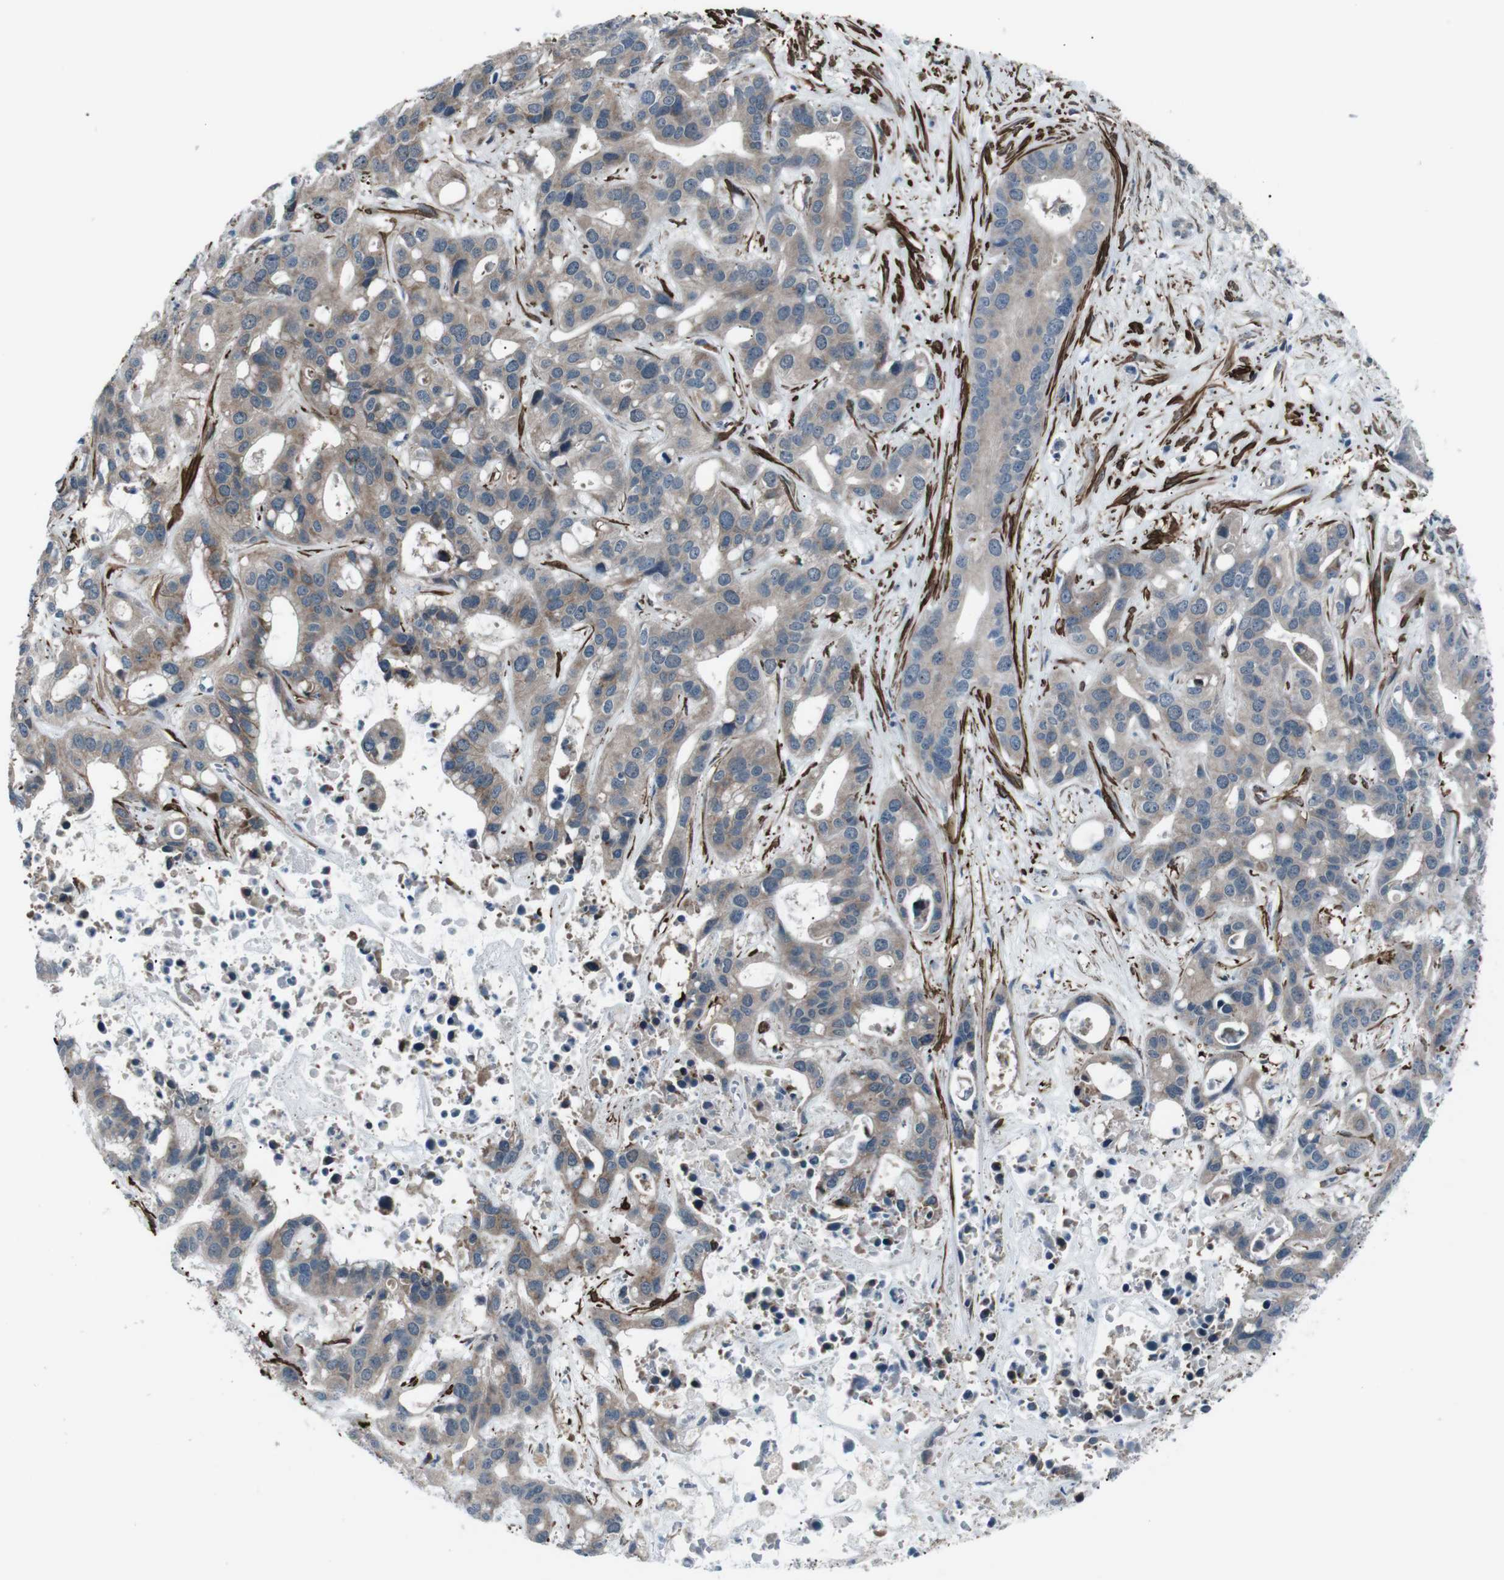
{"staining": {"intensity": "moderate", "quantity": ">75%", "location": "cytoplasmic/membranous"}, "tissue": "liver cancer", "cell_type": "Tumor cells", "image_type": "cancer", "snomed": [{"axis": "morphology", "description": "Cholangiocarcinoma"}, {"axis": "topography", "description": "Liver"}], "caption": "IHC (DAB (3,3'-diaminobenzidine)) staining of human liver cancer (cholangiocarcinoma) exhibits moderate cytoplasmic/membranous protein positivity in about >75% of tumor cells.", "gene": "PDLIM5", "patient": {"sex": "female", "age": 65}}